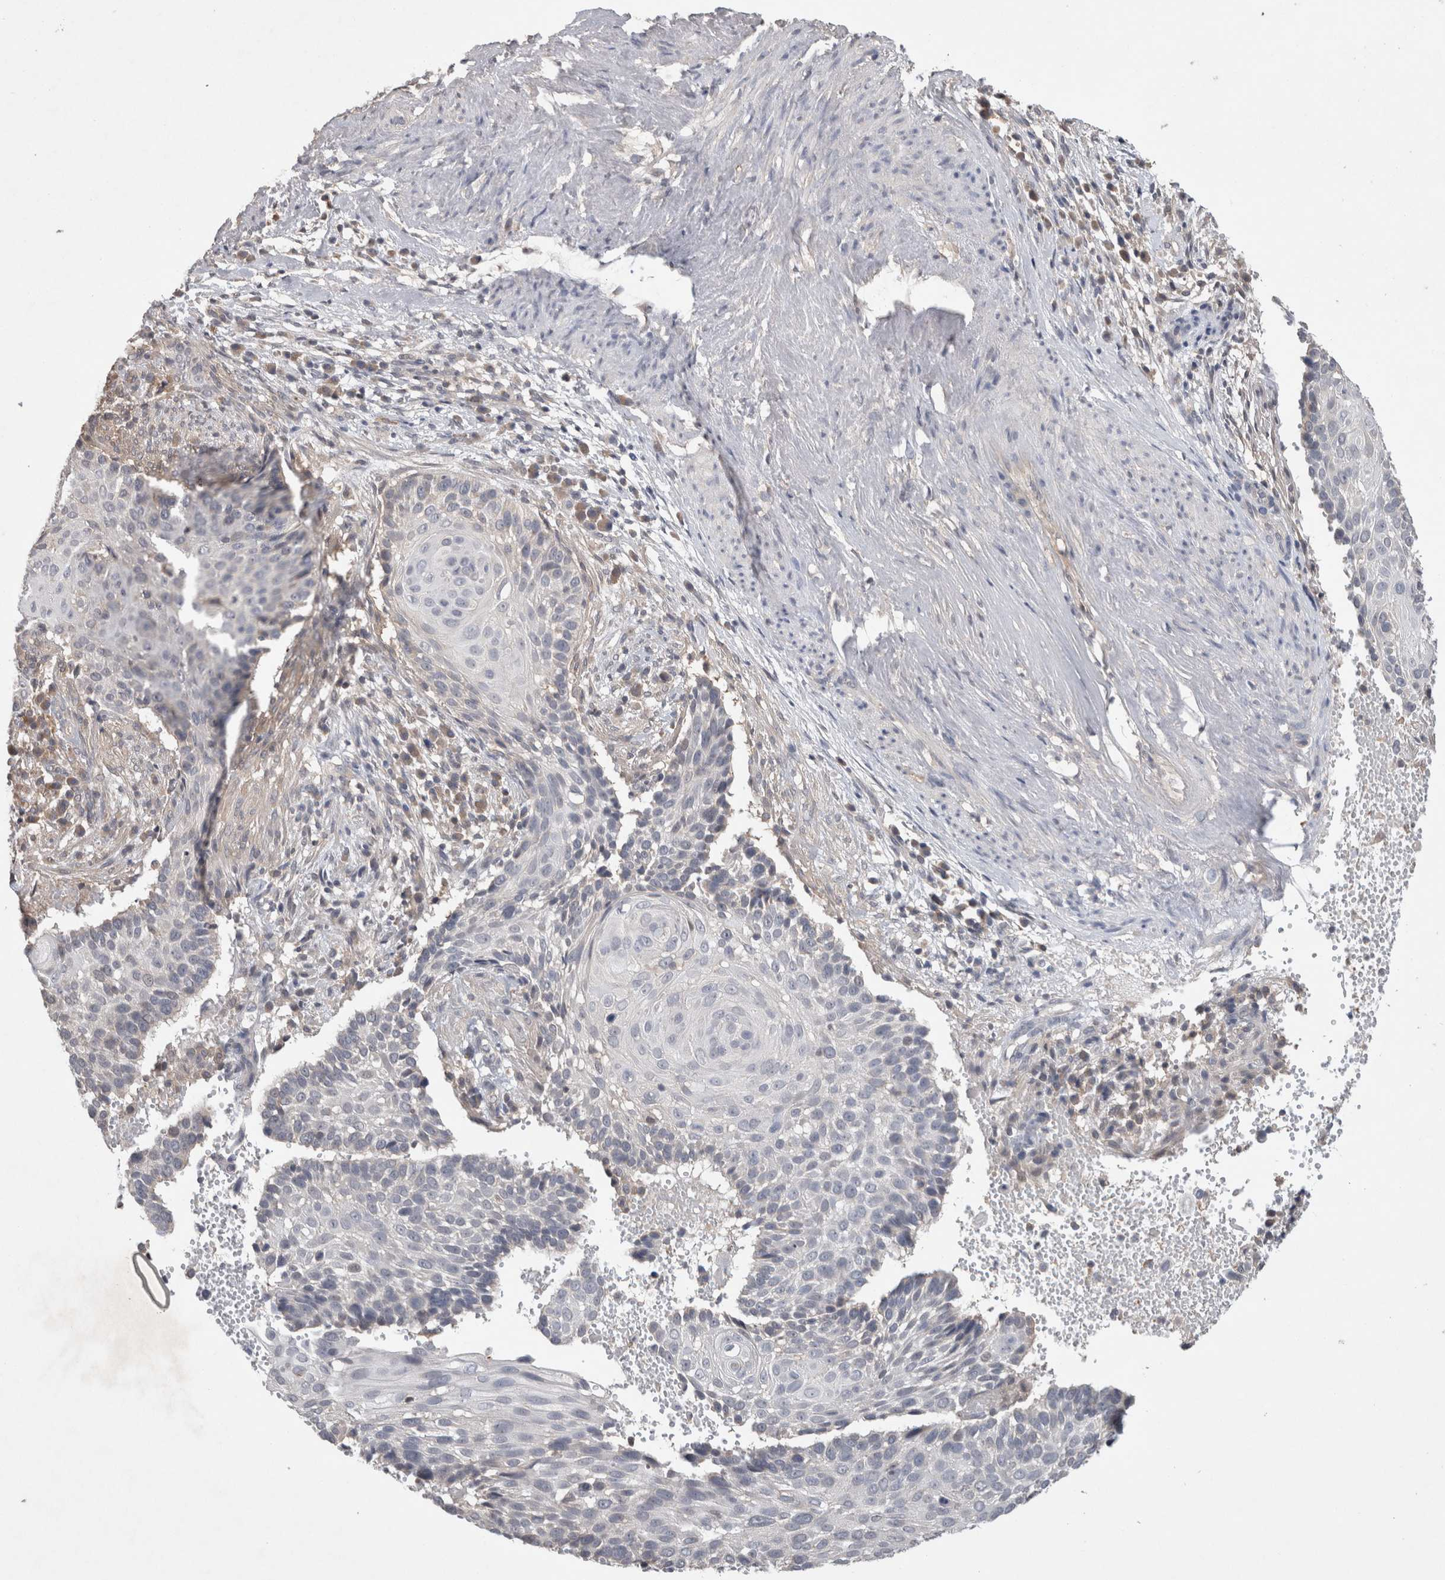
{"staining": {"intensity": "negative", "quantity": "none", "location": "none"}, "tissue": "cervical cancer", "cell_type": "Tumor cells", "image_type": "cancer", "snomed": [{"axis": "morphology", "description": "Squamous cell carcinoma, NOS"}, {"axis": "topography", "description": "Cervix"}], "caption": "An immunohistochemistry (IHC) photomicrograph of cervical cancer (squamous cell carcinoma) is shown. There is no staining in tumor cells of cervical cancer (squamous cell carcinoma).", "gene": "TRIM5", "patient": {"sex": "female", "age": 74}}